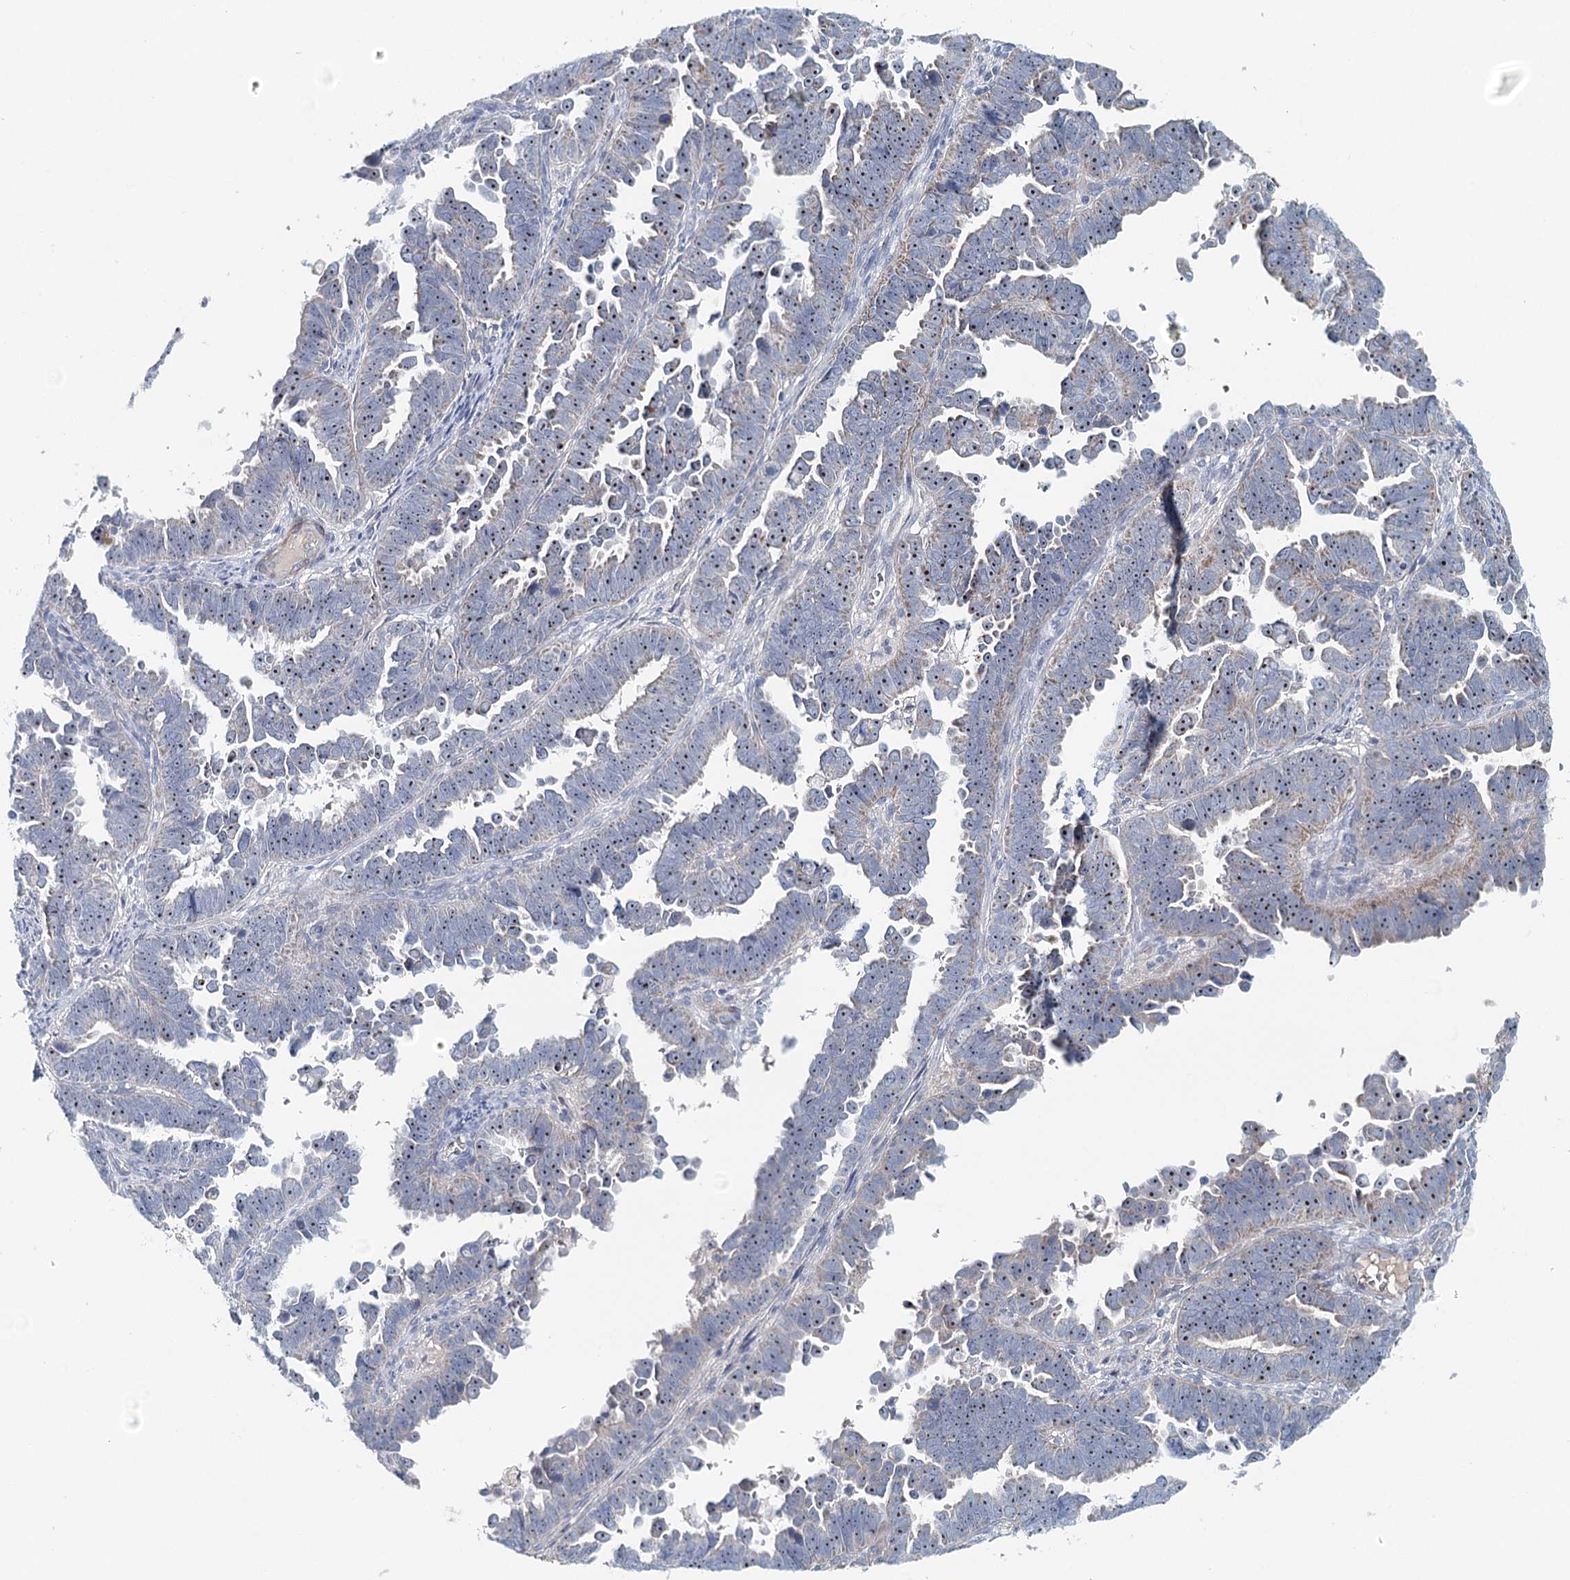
{"staining": {"intensity": "negative", "quantity": "none", "location": "none"}, "tissue": "endometrial cancer", "cell_type": "Tumor cells", "image_type": "cancer", "snomed": [{"axis": "morphology", "description": "Adenocarcinoma, NOS"}, {"axis": "topography", "description": "Endometrium"}], "caption": "This is an immunohistochemistry (IHC) image of human endometrial cancer. There is no expression in tumor cells.", "gene": "RBM43", "patient": {"sex": "female", "age": 75}}